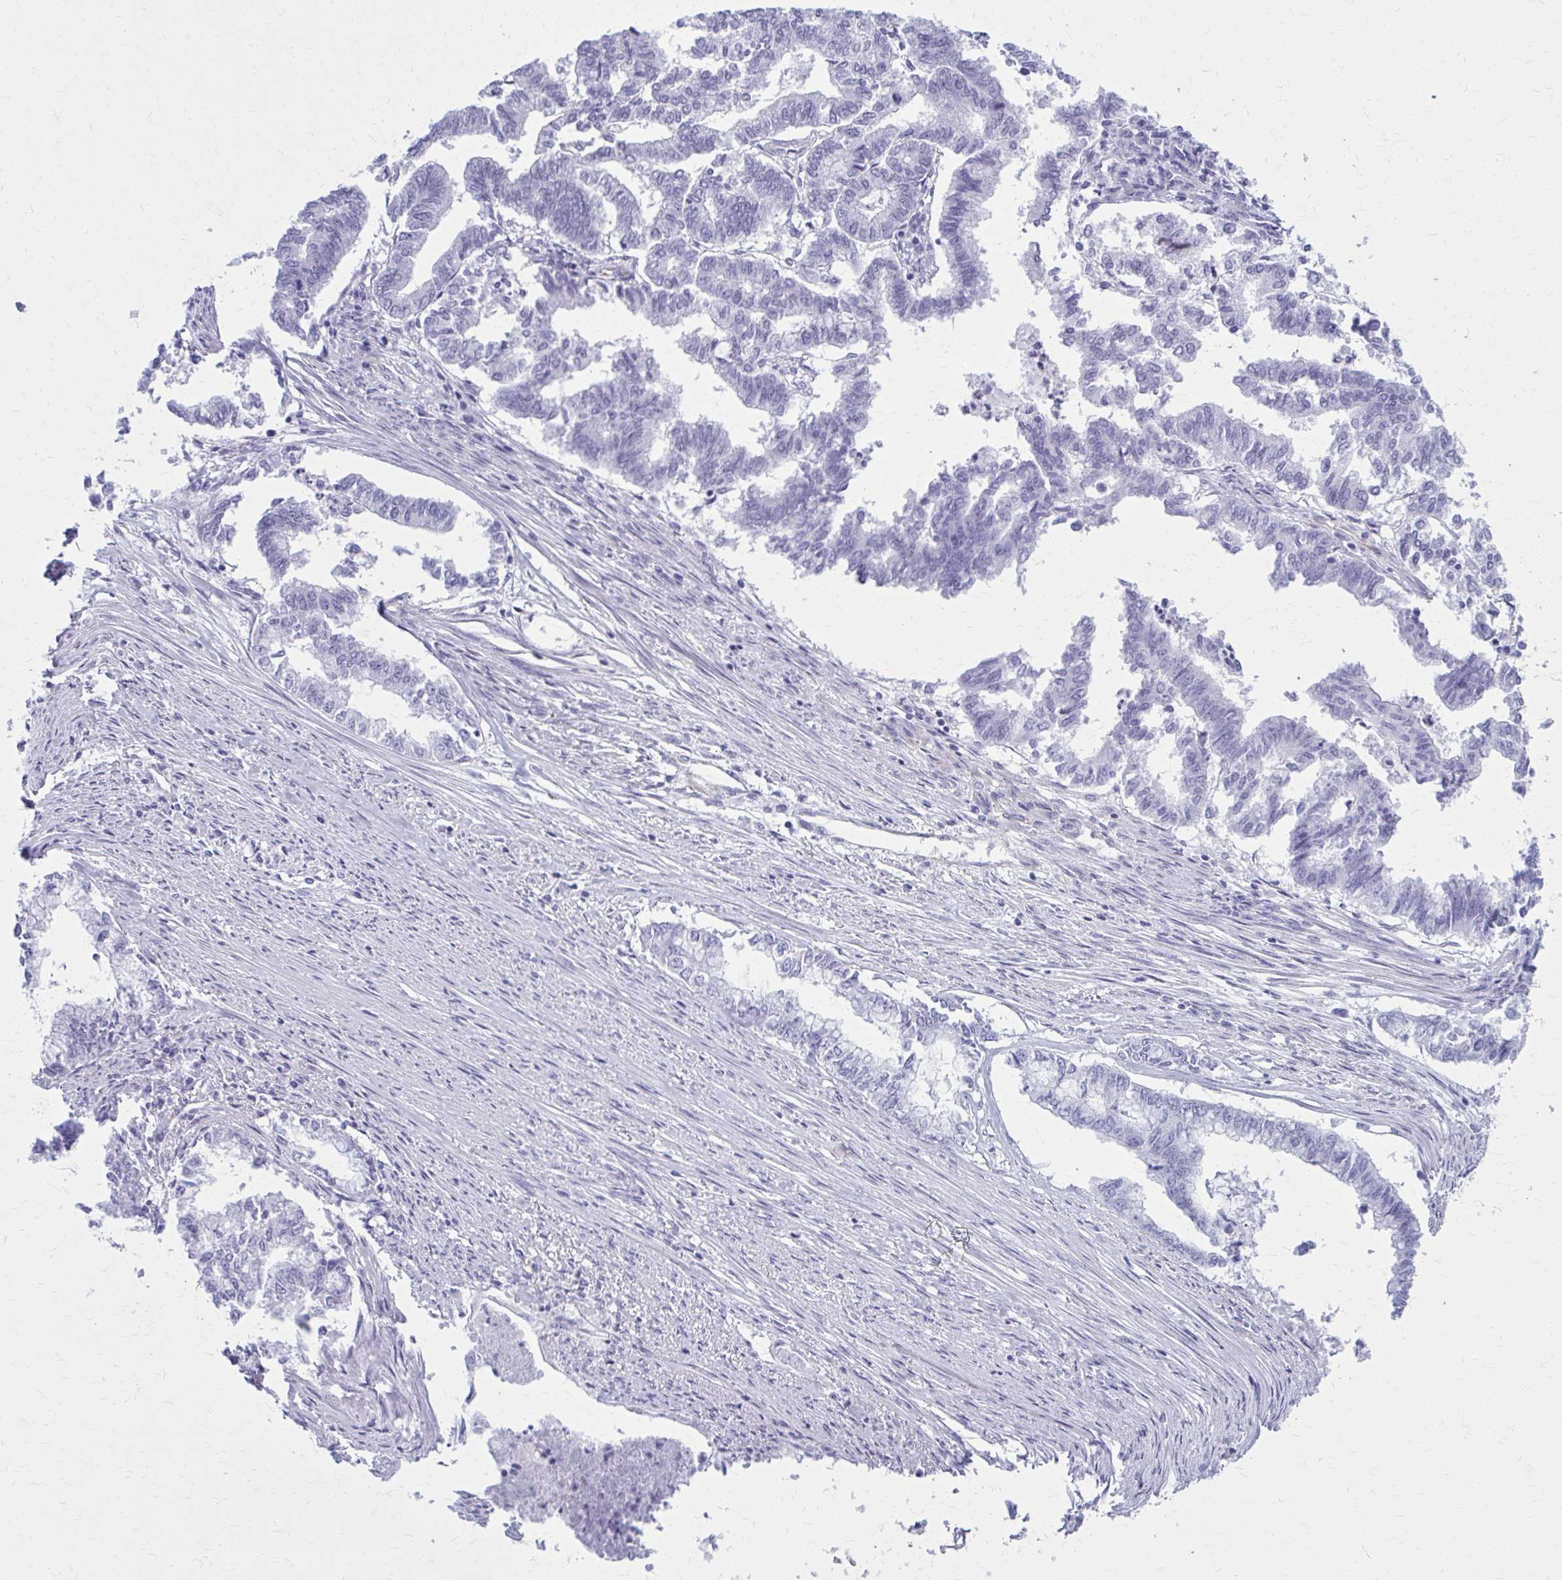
{"staining": {"intensity": "negative", "quantity": "none", "location": "none"}, "tissue": "endometrial cancer", "cell_type": "Tumor cells", "image_type": "cancer", "snomed": [{"axis": "morphology", "description": "Adenocarcinoma, NOS"}, {"axis": "topography", "description": "Endometrium"}], "caption": "Protein analysis of endometrial cancer (adenocarcinoma) demonstrates no significant staining in tumor cells.", "gene": "GFAP", "patient": {"sex": "female", "age": 79}}